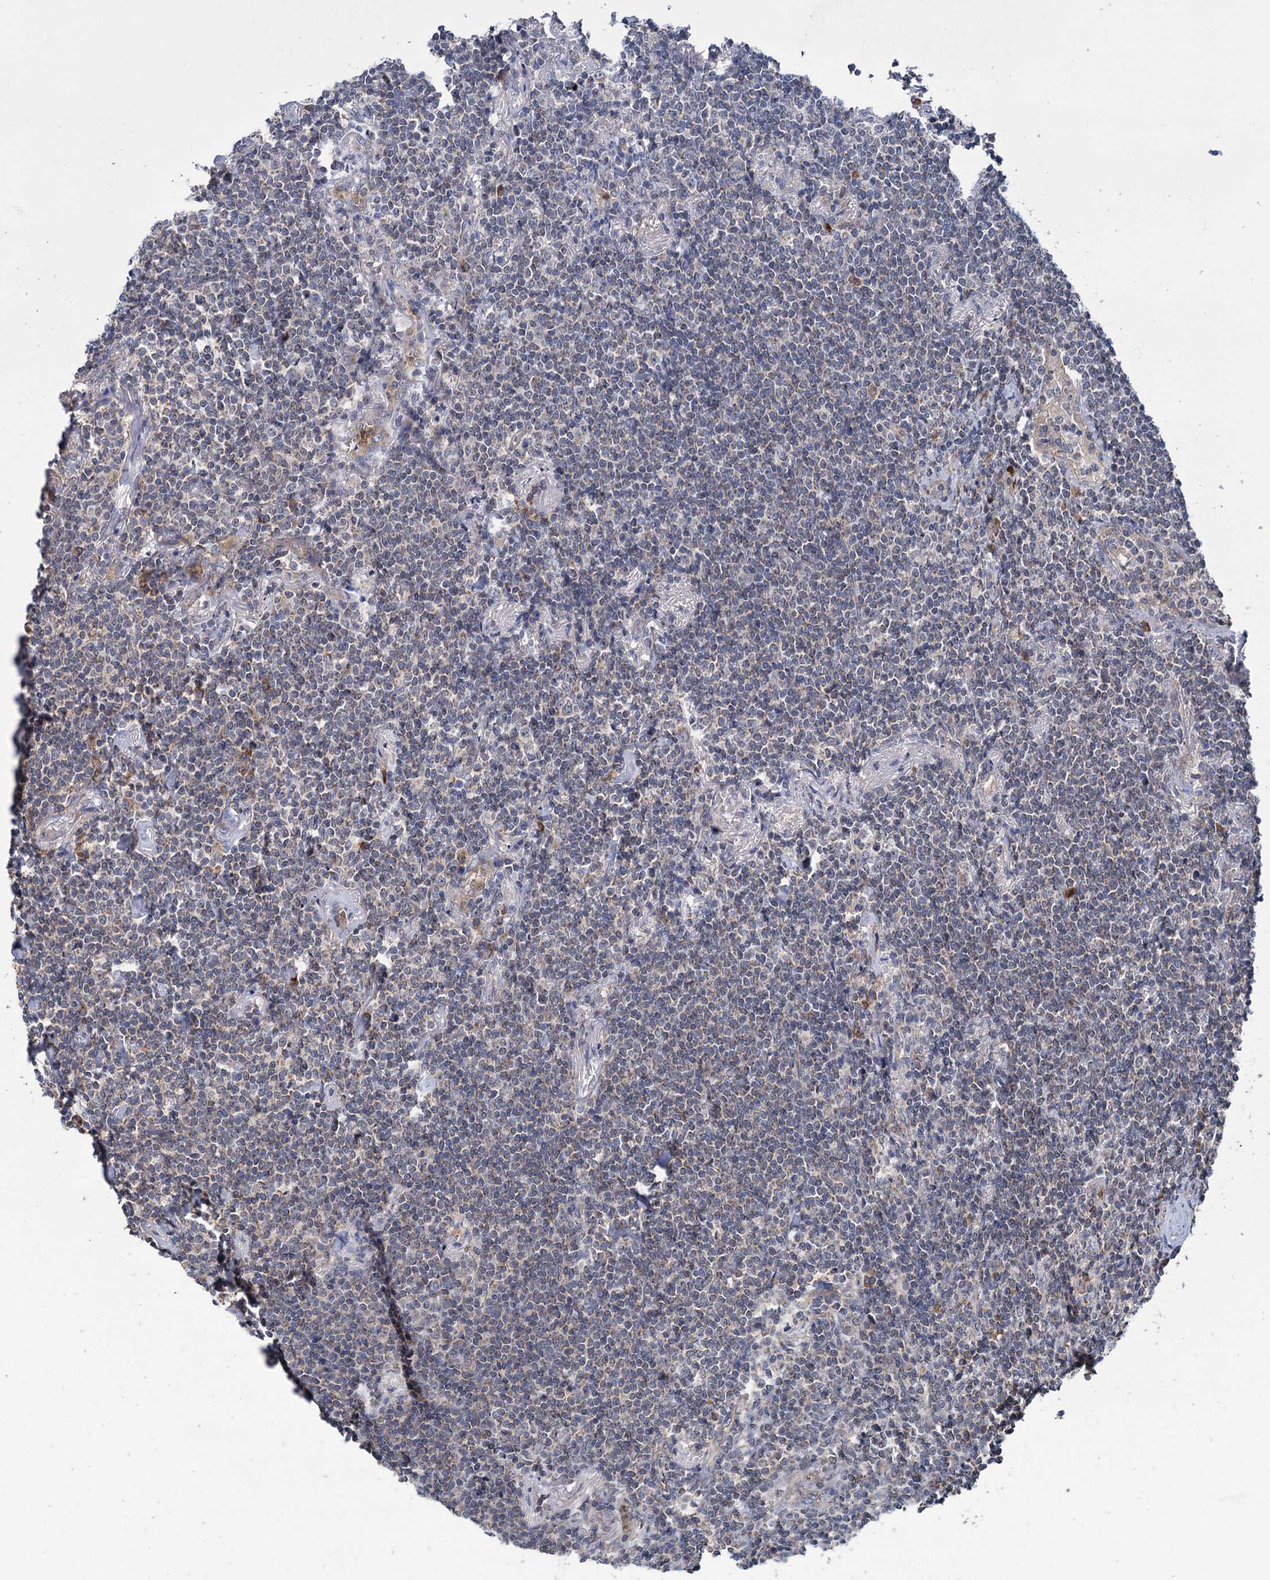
{"staining": {"intensity": "weak", "quantity": "<25%", "location": "cytoplasmic/membranous"}, "tissue": "lymphoma", "cell_type": "Tumor cells", "image_type": "cancer", "snomed": [{"axis": "morphology", "description": "Malignant lymphoma, non-Hodgkin's type, Low grade"}, {"axis": "topography", "description": "Lung"}], "caption": "Immunohistochemistry (IHC) histopathology image of lymphoma stained for a protein (brown), which shows no staining in tumor cells.", "gene": "DYNC2H1", "patient": {"sex": "female", "age": 71}}